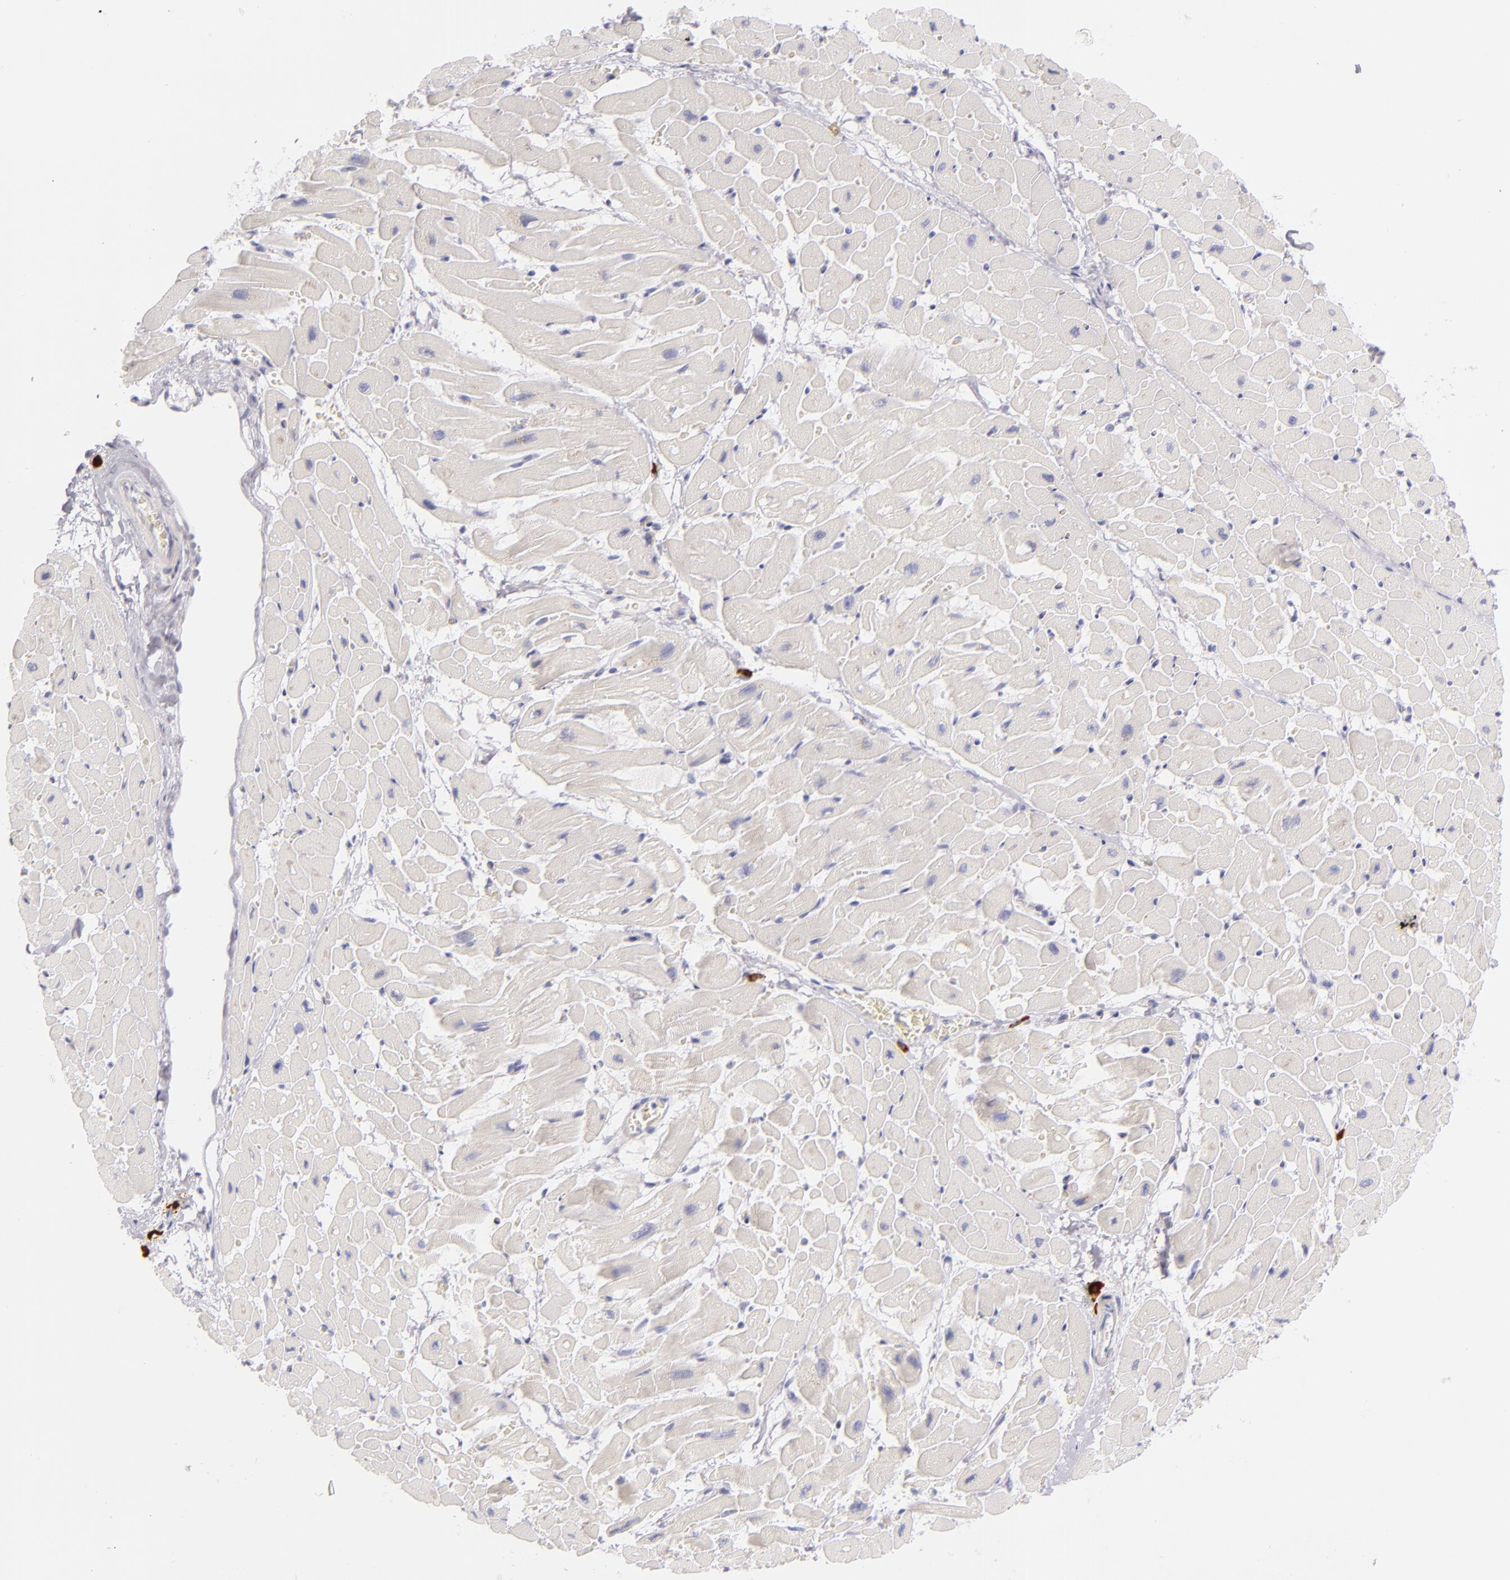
{"staining": {"intensity": "negative", "quantity": "none", "location": "none"}, "tissue": "heart muscle", "cell_type": "Cardiomyocytes", "image_type": "normal", "snomed": [{"axis": "morphology", "description": "Normal tissue, NOS"}, {"axis": "topography", "description": "Heart"}], "caption": "High power microscopy micrograph of an immunohistochemistry (IHC) histopathology image of benign heart muscle, revealing no significant expression in cardiomyocytes.", "gene": "TPSD1", "patient": {"sex": "male", "age": 45}}